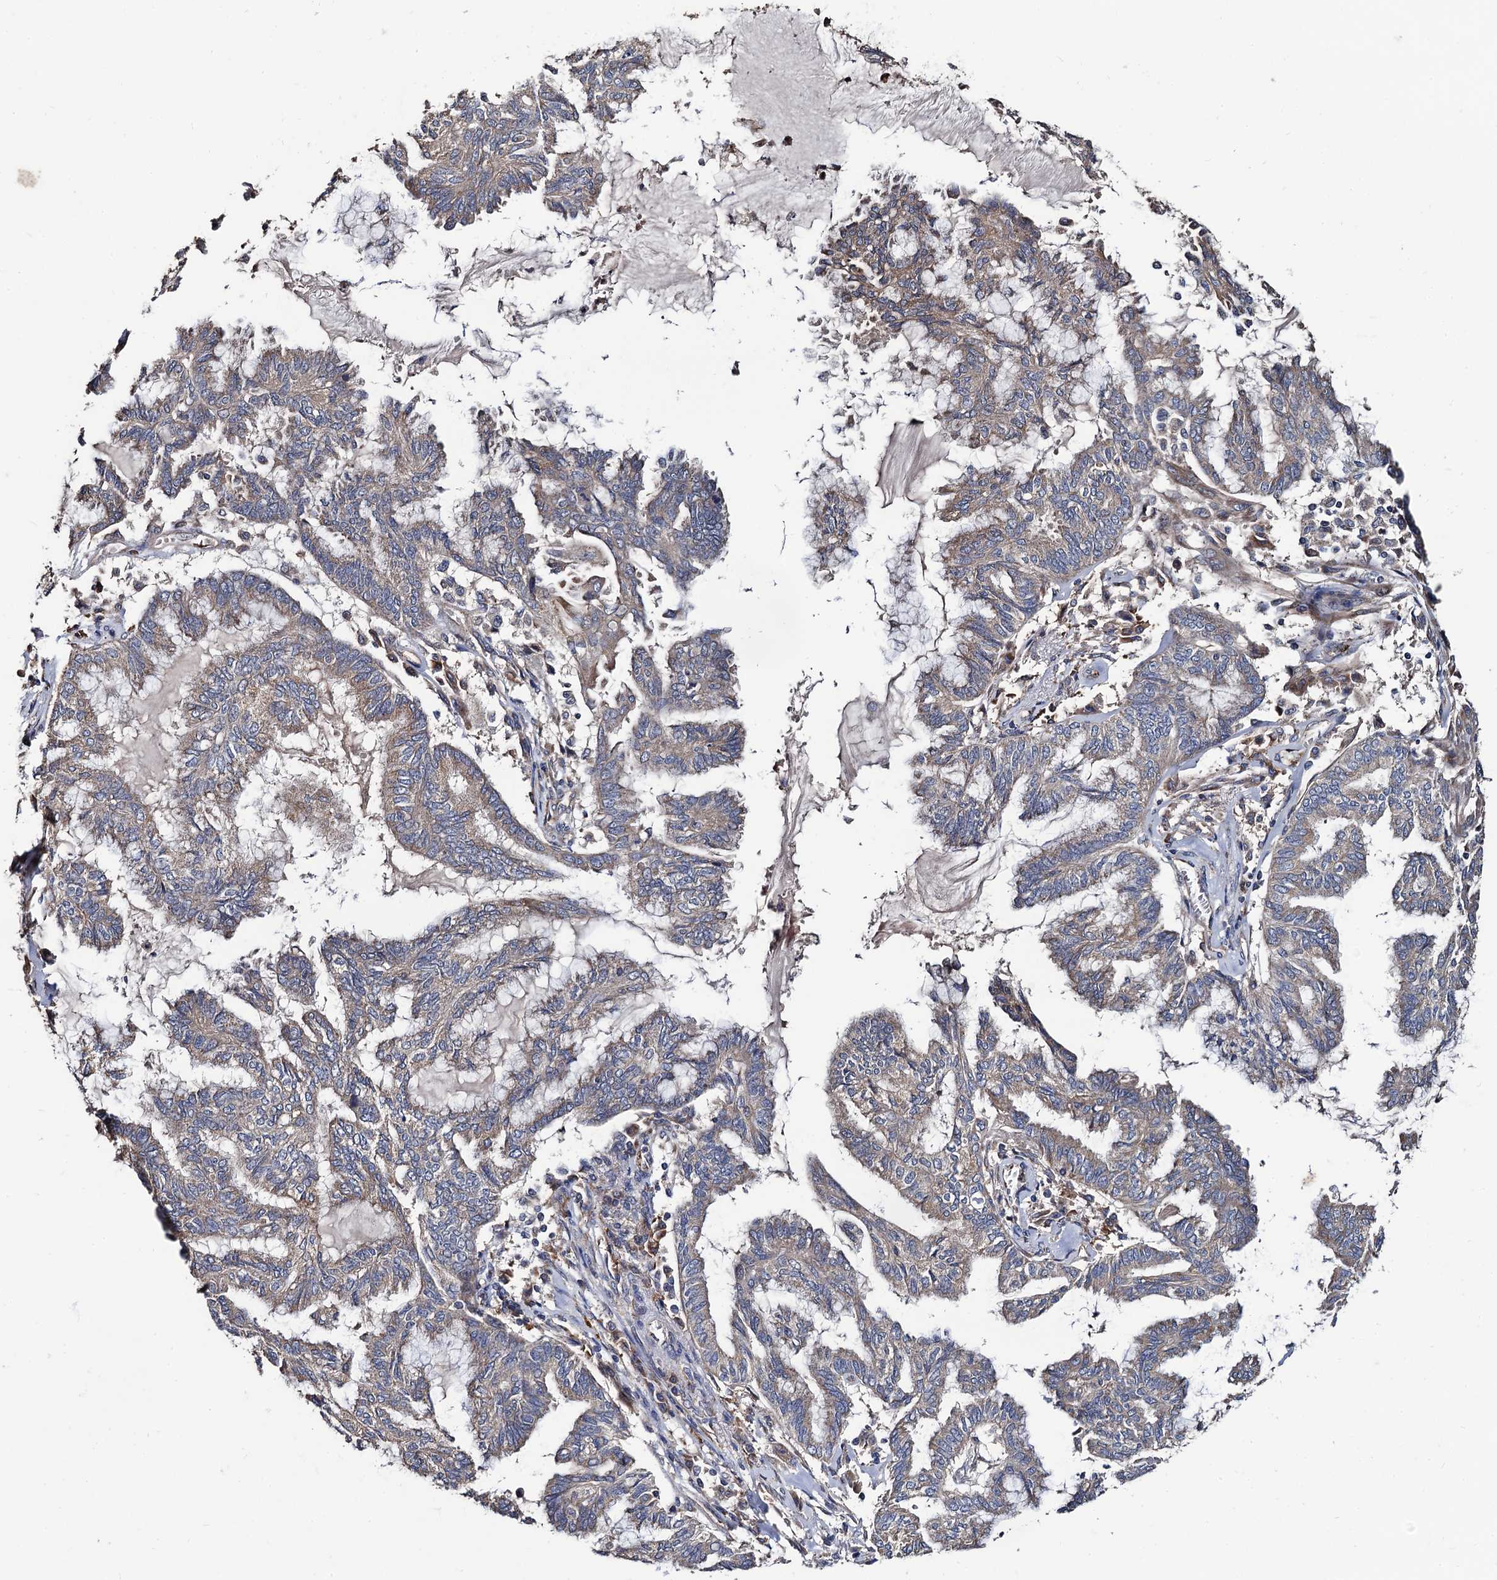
{"staining": {"intensity": "weak", "quantity": ">75%", "location": "cytoplasmic/membranous"}, "tissue": "endometrial cancer", "cell_type": "Tumor cells", "image_type": "cancer", "snomed": [{"axis": "morphology", "description": "Adenocarcinoma, NOS"}, {"axis": "topography", "description": "Endometrium"}], "caption": "Immunohistochemical staining of human adenocarcinoma (endometrial) demonstrates low levels of weak cytoplasmic/membranous positivity in approximately >75% of tumor cells.", "gene": "RASSF1", "patient": {"sex": "female", "age": 86}}